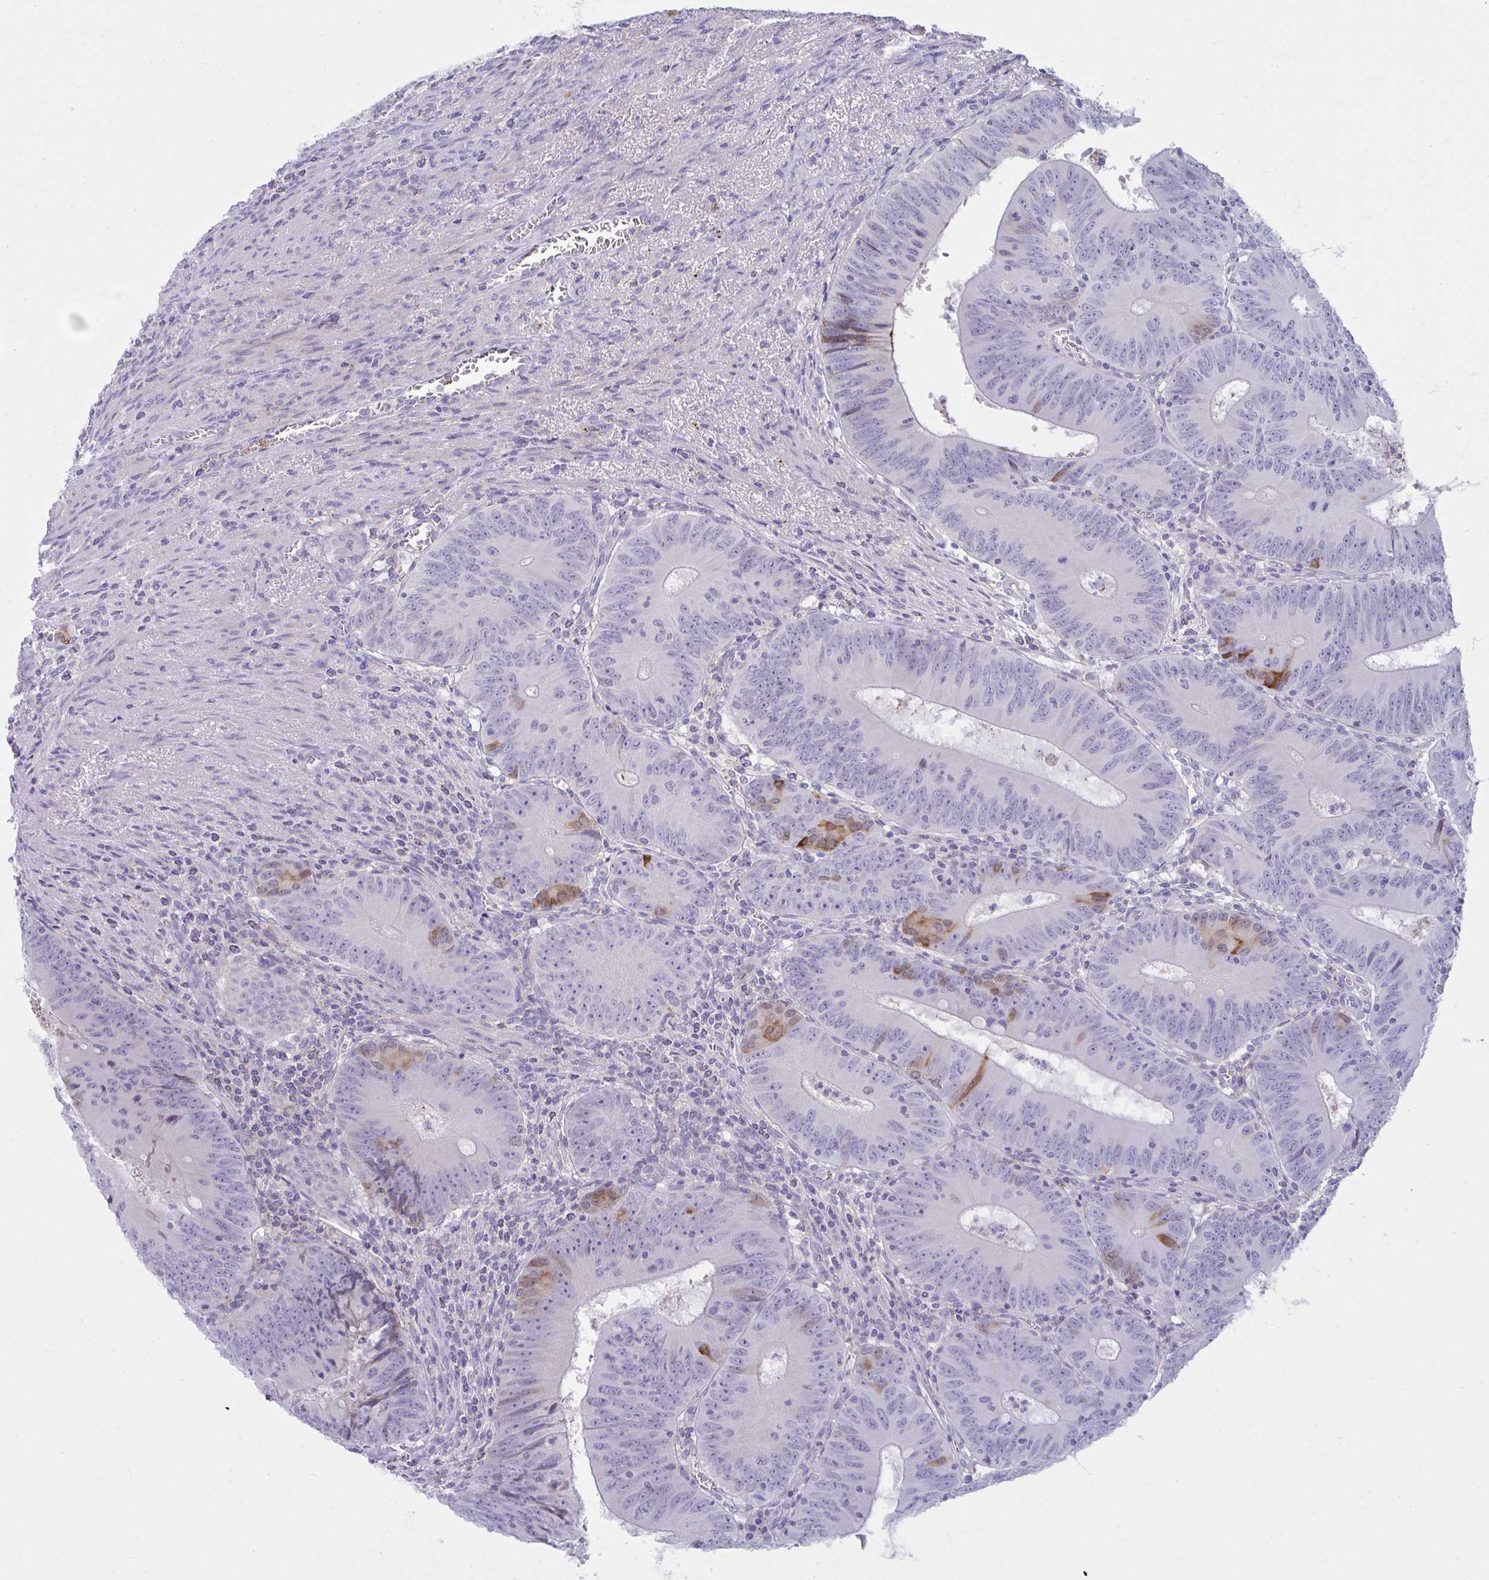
{"staining": {"intensity": "moderate", "quantity": "<25%", "location": "cytoplasmic/membranous"}, "tissue": "colorectal cancer", "cell_type": "Tumor cells", "image_type": "cancer", "snomed": [{"axis": "morphology", "description": "Adenocarcinoma, NOS"}, {"axis": "topography", "description": "Rectum"}], "caption": "Protein expression analysis of colorectal cancer (adenocarcinoma) demonstrates moderate cytoplasmic/membranous staining in approximately <25% of tumor cells.", "gene": "RGPD5", "patient": {"sex": "female", "age": 72}}